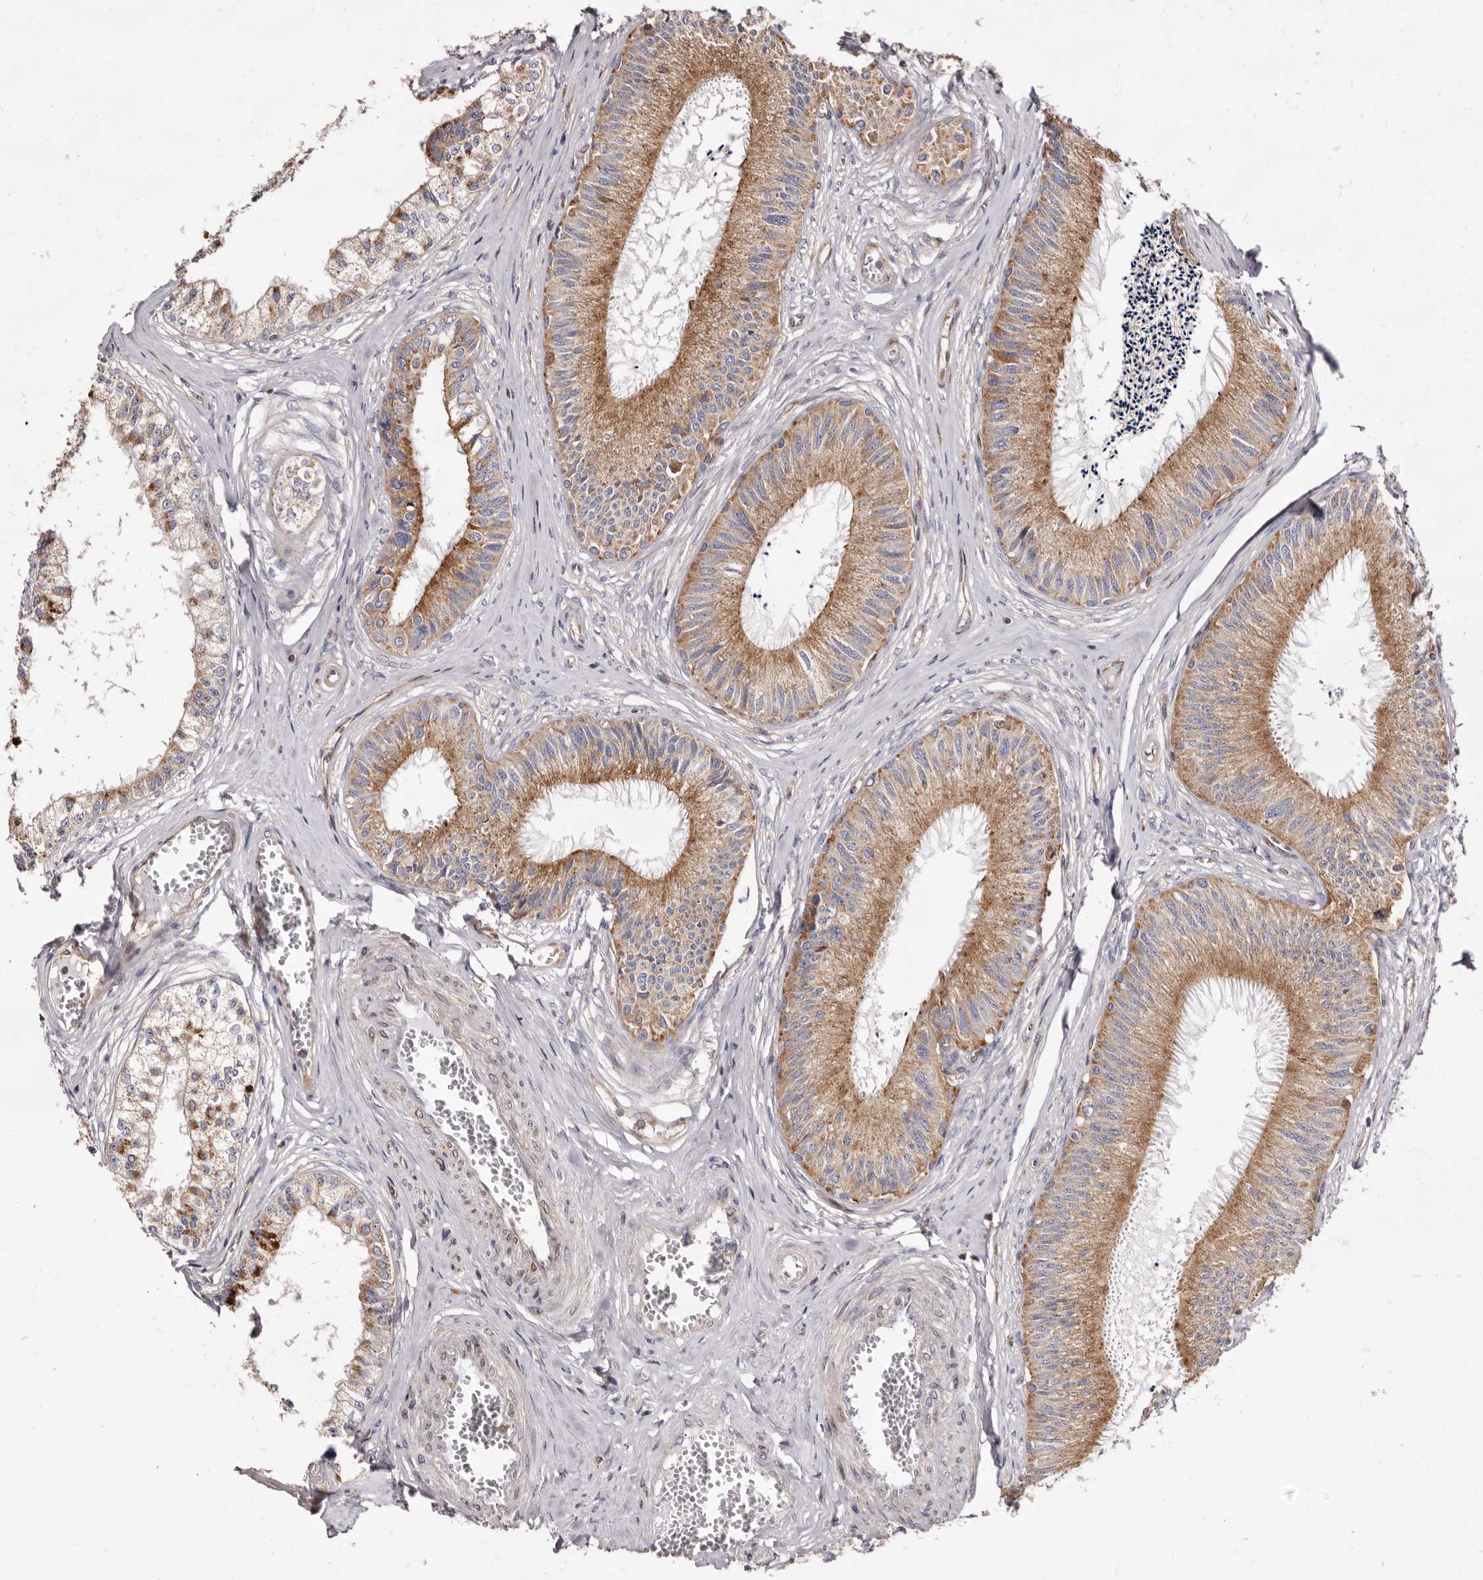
{"staining": {"intensity": "moderate", "quantity": ">75%", "location": "cytoplasmic/membranous"}, "tissue": "epididymis", "cell_type": "Glandular cells", "image_type": "normal", "snomed": [{"axis": "morphology", "description": "Normal tissue, NOS"}, {"axis": "topography", "description": "Epididymis"}], "caption": "Human epididymis stained with a protein marker exhibits moderate staining in glandular cells.", "gene": "COQ8B", "patient": {"sex": "male", "age": 79}}